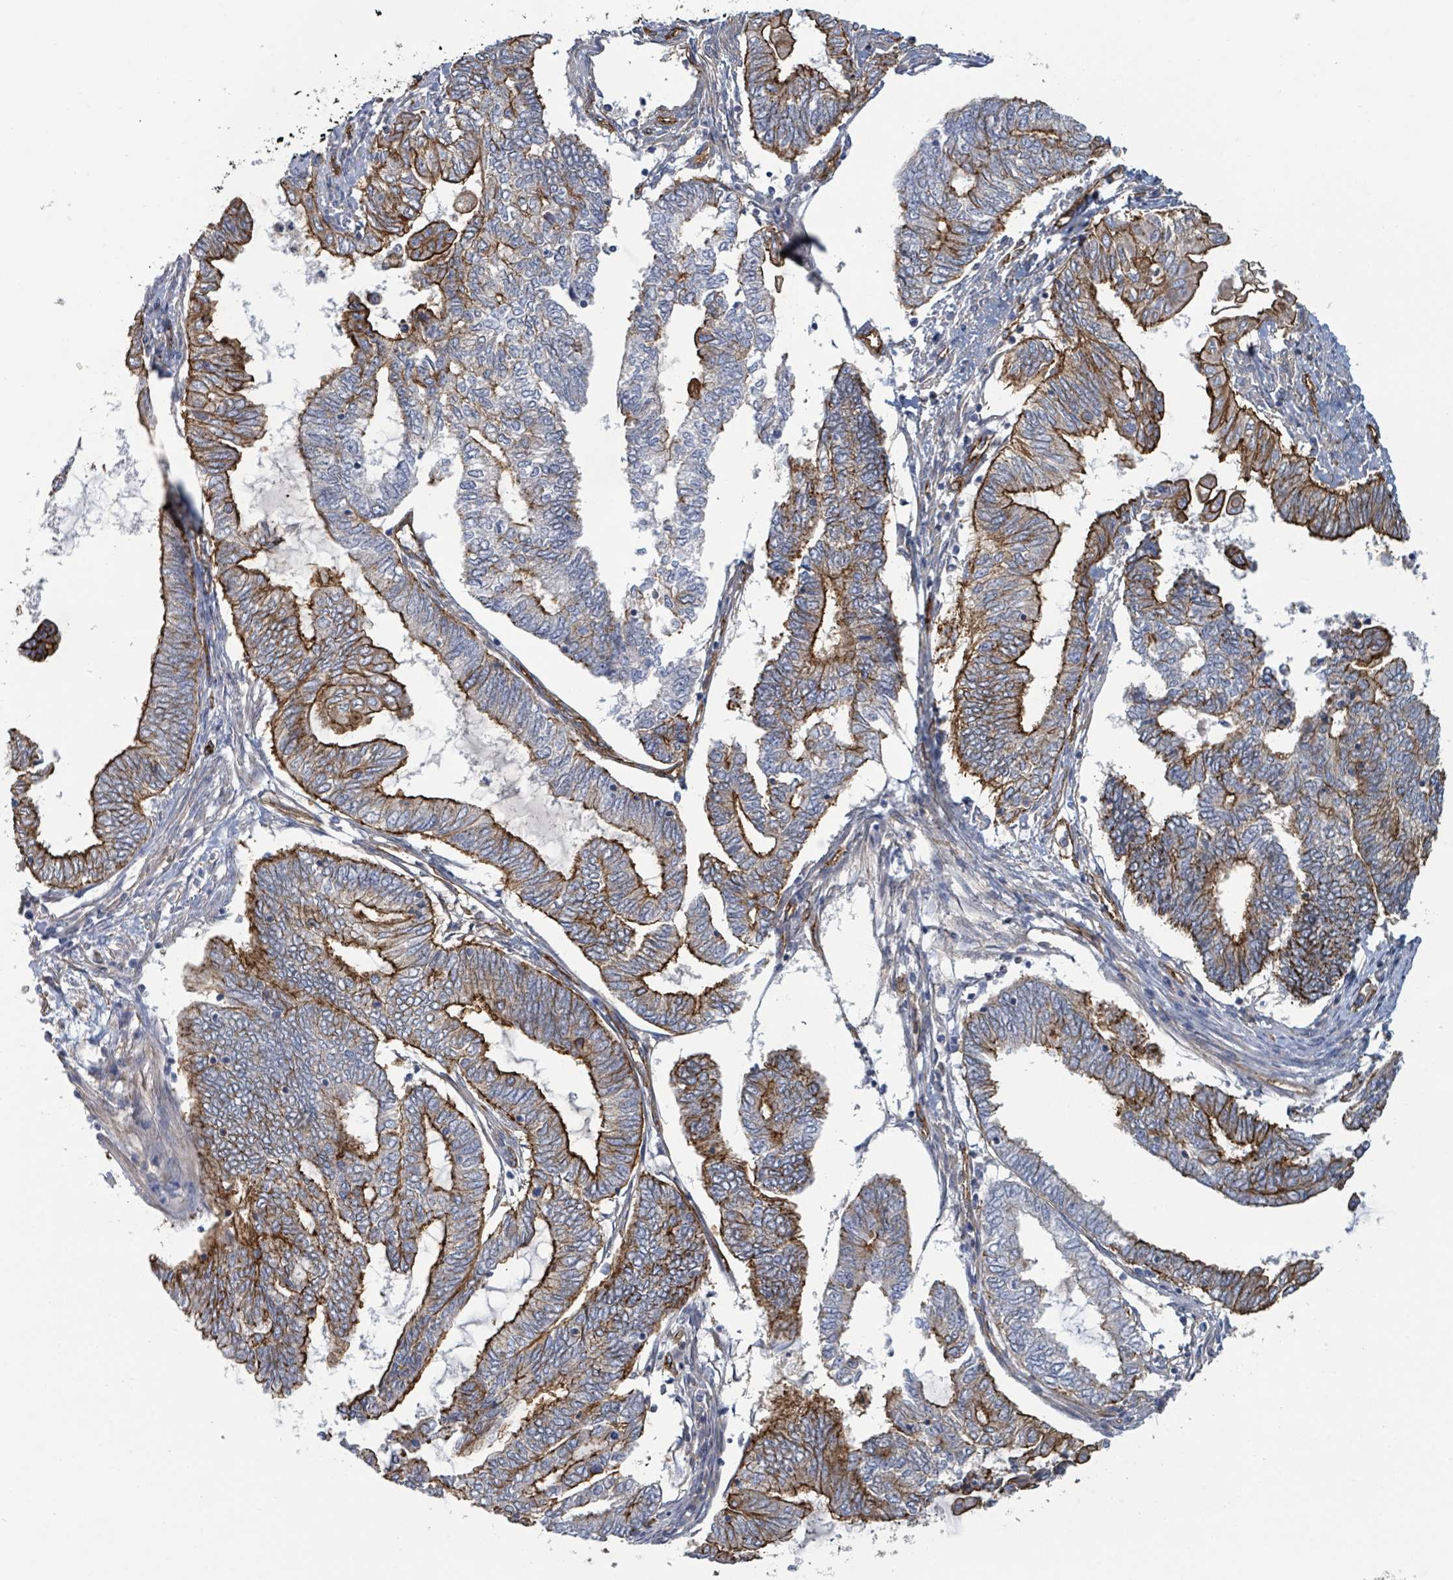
{"staining": {"intensity": "strong", "quantity": "25%-75%", "location": "cytoplasmic/membranous"}, "tissue": "endometrial cancer", "cell_type": "Tumor cells", "image_type": "cancer", "snomed": [{"axis": "morphology", "description": "Adenocarcinoma, NOS"}, {"axis": "topography", "description": "Uterus"}, {"axis": "topography", "description": "Endometrium"}], "caption": "This image shows immunohistochemistry (IHC) staining of adenocarcinoma (endometrial), with high strong cytoplasmic/membranous positivity in approximately 25%-75% of tumor cells.", "gene": "LDOC1", "patient": {"sex": "female", "age": 70}}